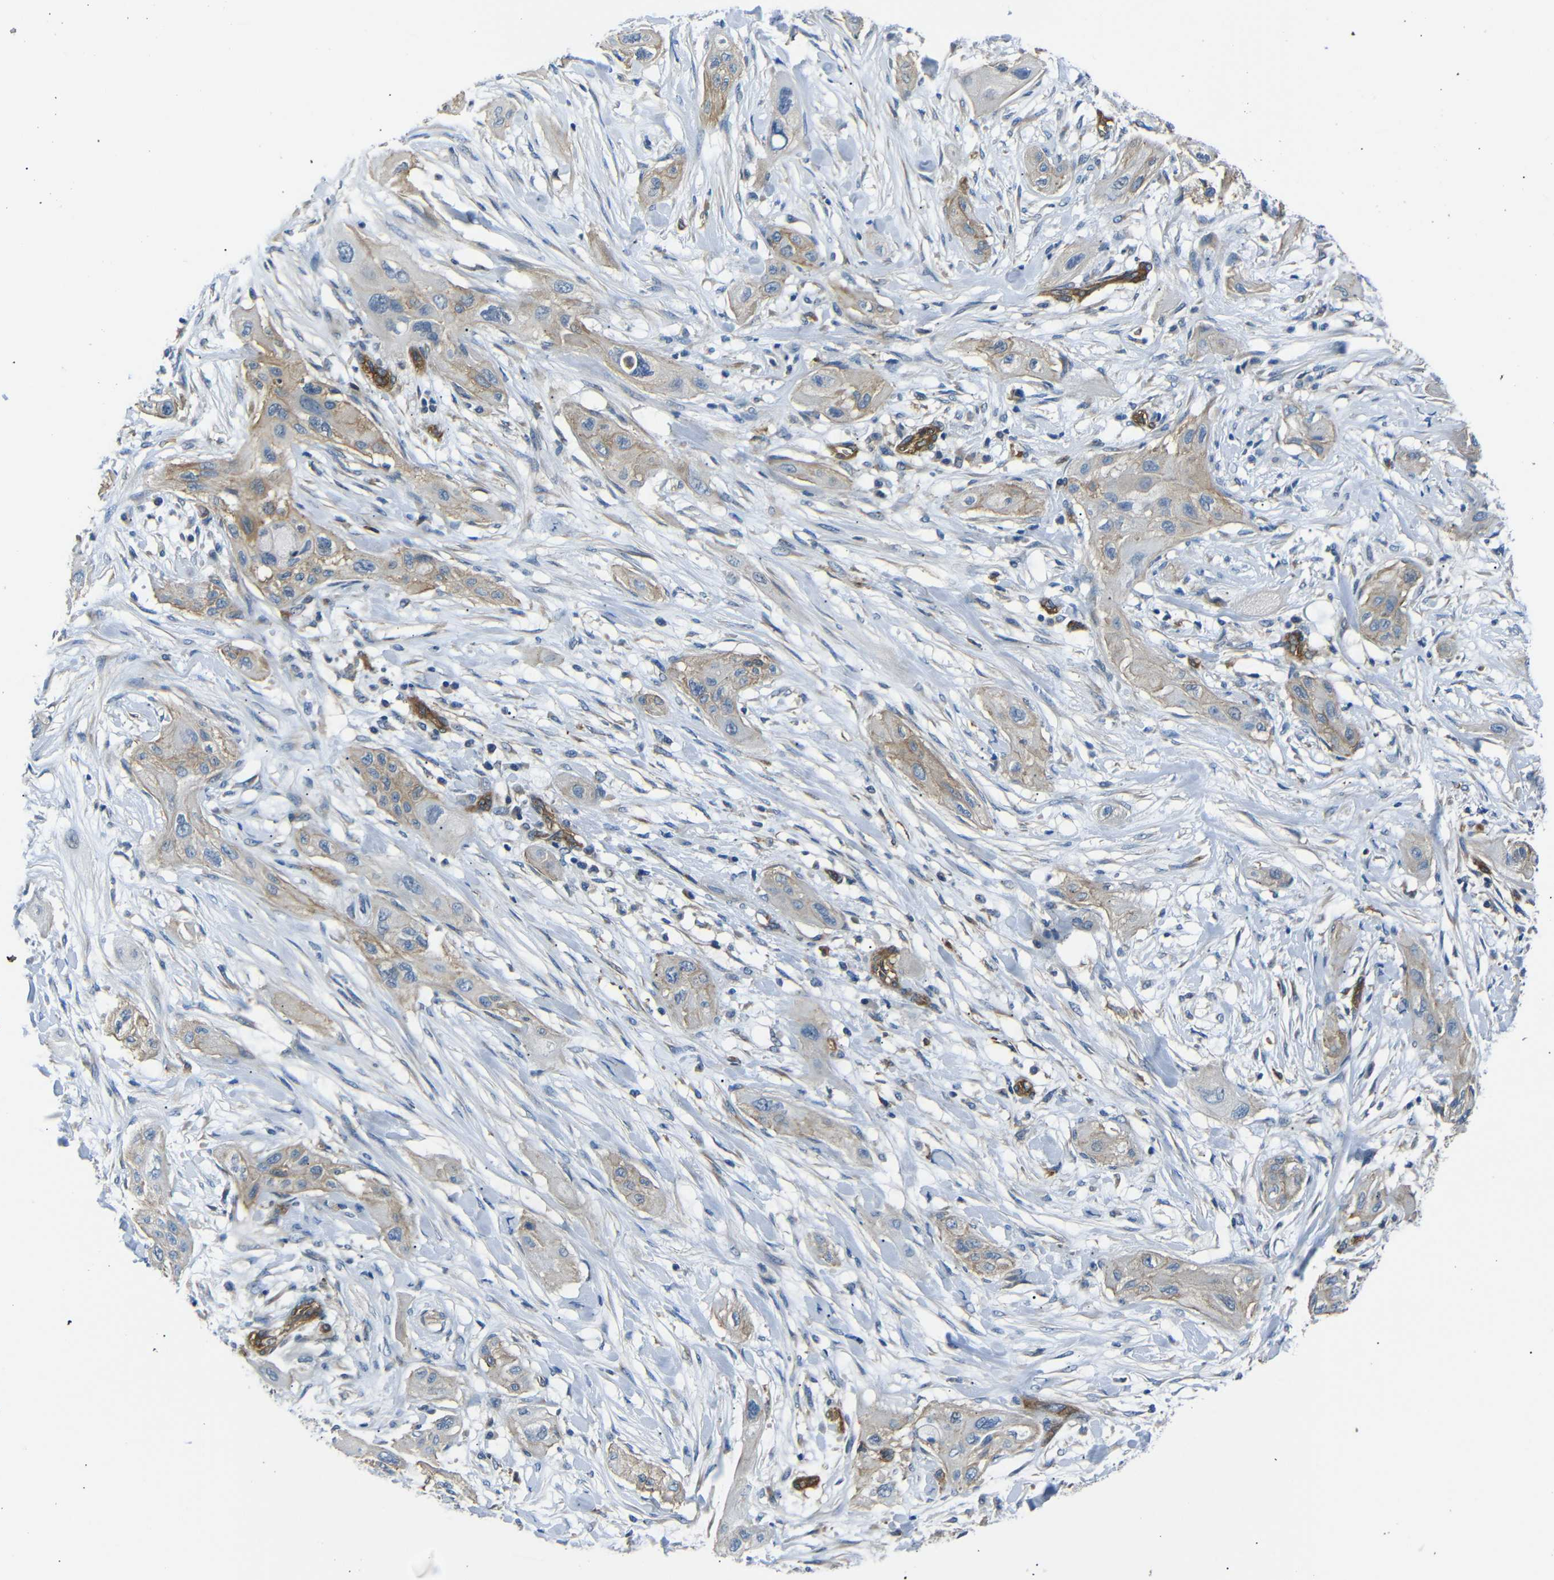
{"staining": {"intensity": "weak", "quantity": "25%-75%", "location": "cytoplasmic/membranous"}, "tissue": "lung cancer", "cell_type": "Tumor cells", "image_type": "cancer", "snomed": [{"axis": "morphology", "description": "Squamous cell carcinoma, NOS"}, {"axis": "topography", "description": "Lung"}], "caption": "DAB (3,3'-diaminobenzidine) immunohistochemical staining of human lung cancer exhibits weak cytoplasmic/membranous protein expression in approximately 25%-75% of tumor cells.", "gene": "MYO1B", "patient": {"sex": "female", "age": 47}}